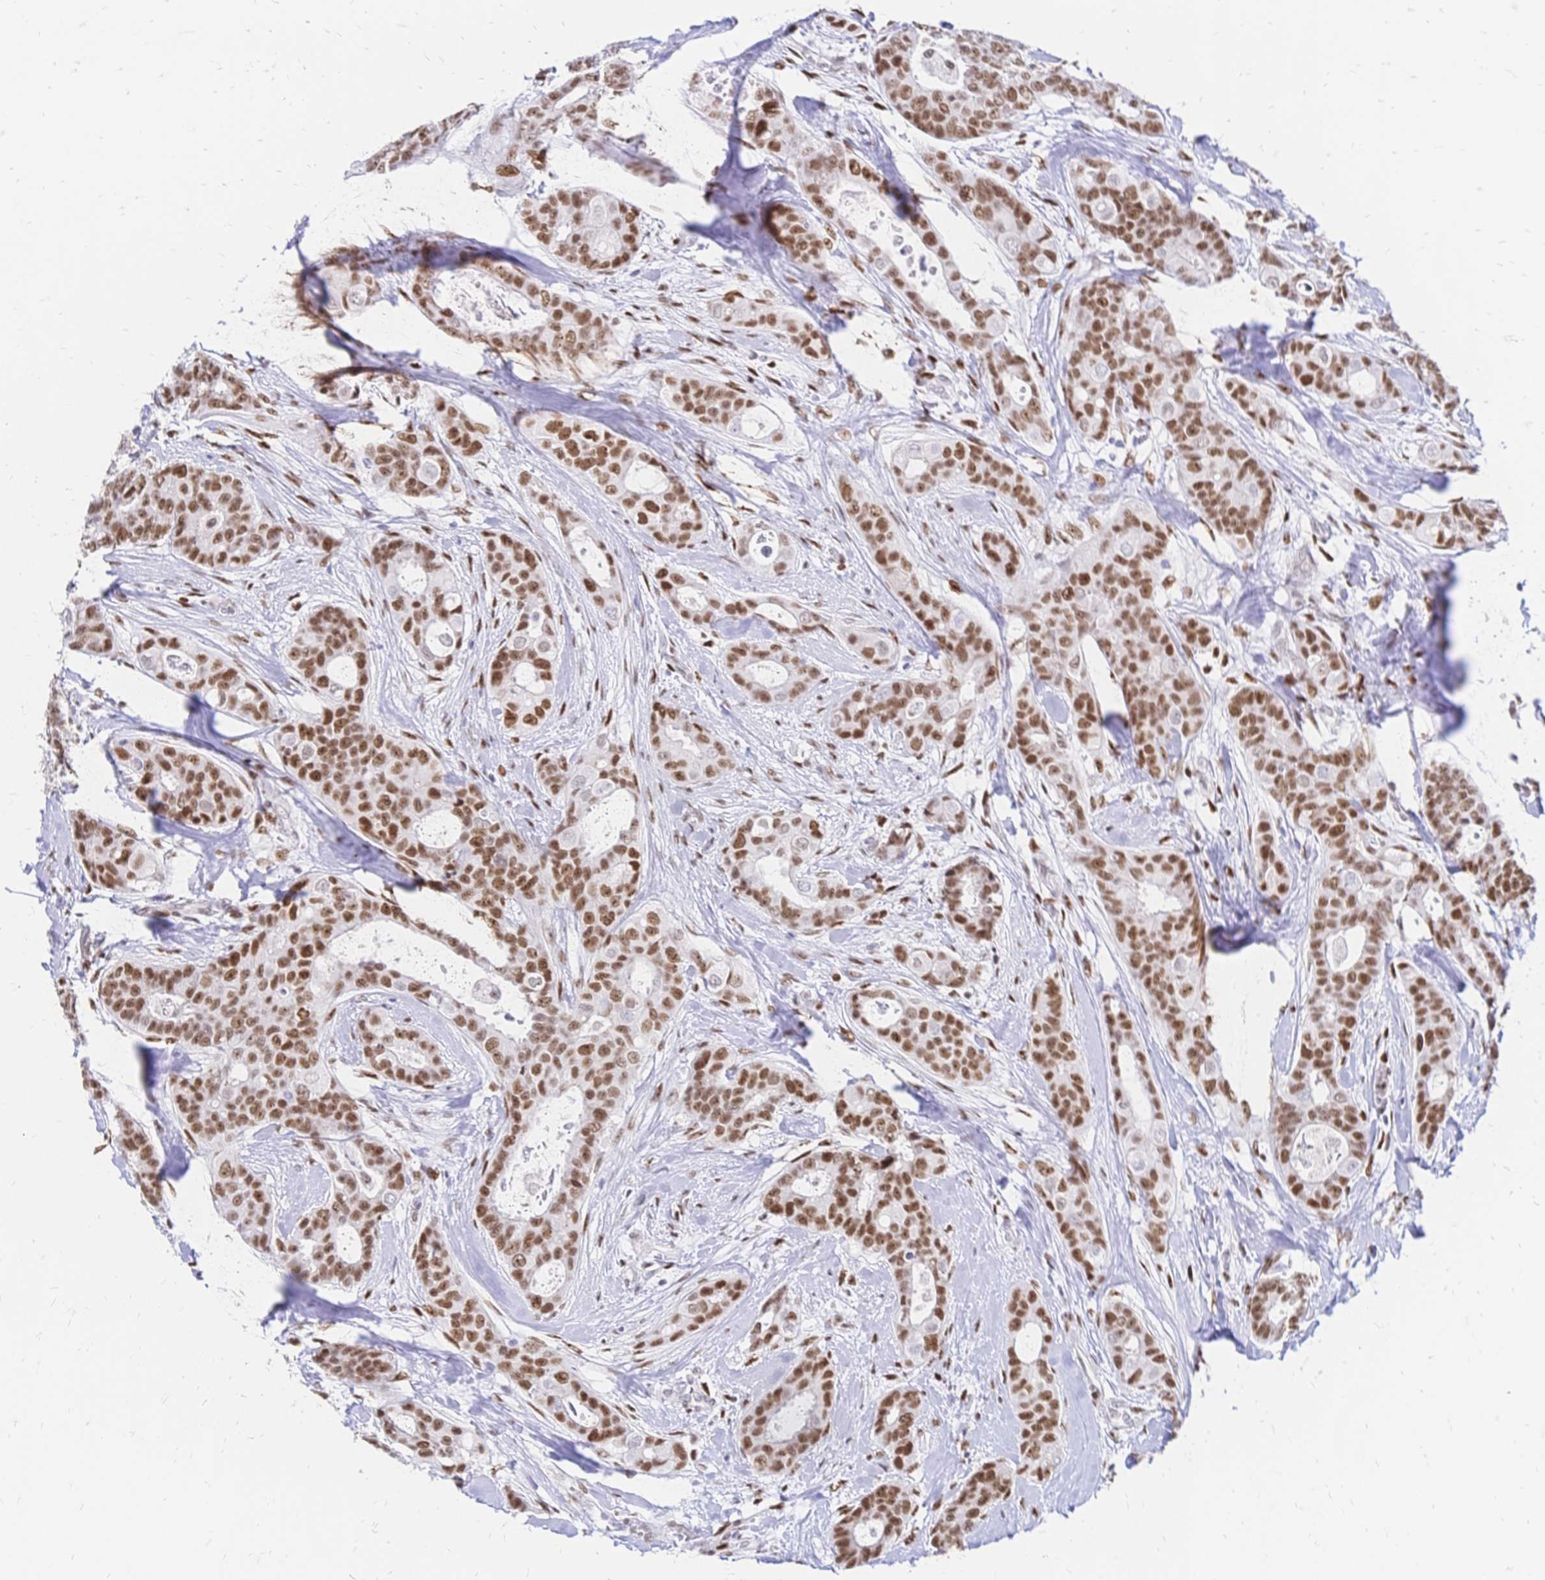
{"staining": {"intensity": "moderate", "quantity": ">75%", "location": "nuclear"}, "tissue": "breast cancer", "cell_type": "Tumor cells", "image_type": "cancer", "snomed": [{"axis": "morphology", "description": "Duct carcinoma"}, {"axis": "topography", "description": "Breast"}], "caption": "This is a histology image of immunohistochemistry staining of breast cancer, which shows moderate expression in the nuclear of tumor cells.", "gene": "NFIC", "patient": {"sex": "female", "age": 45}}